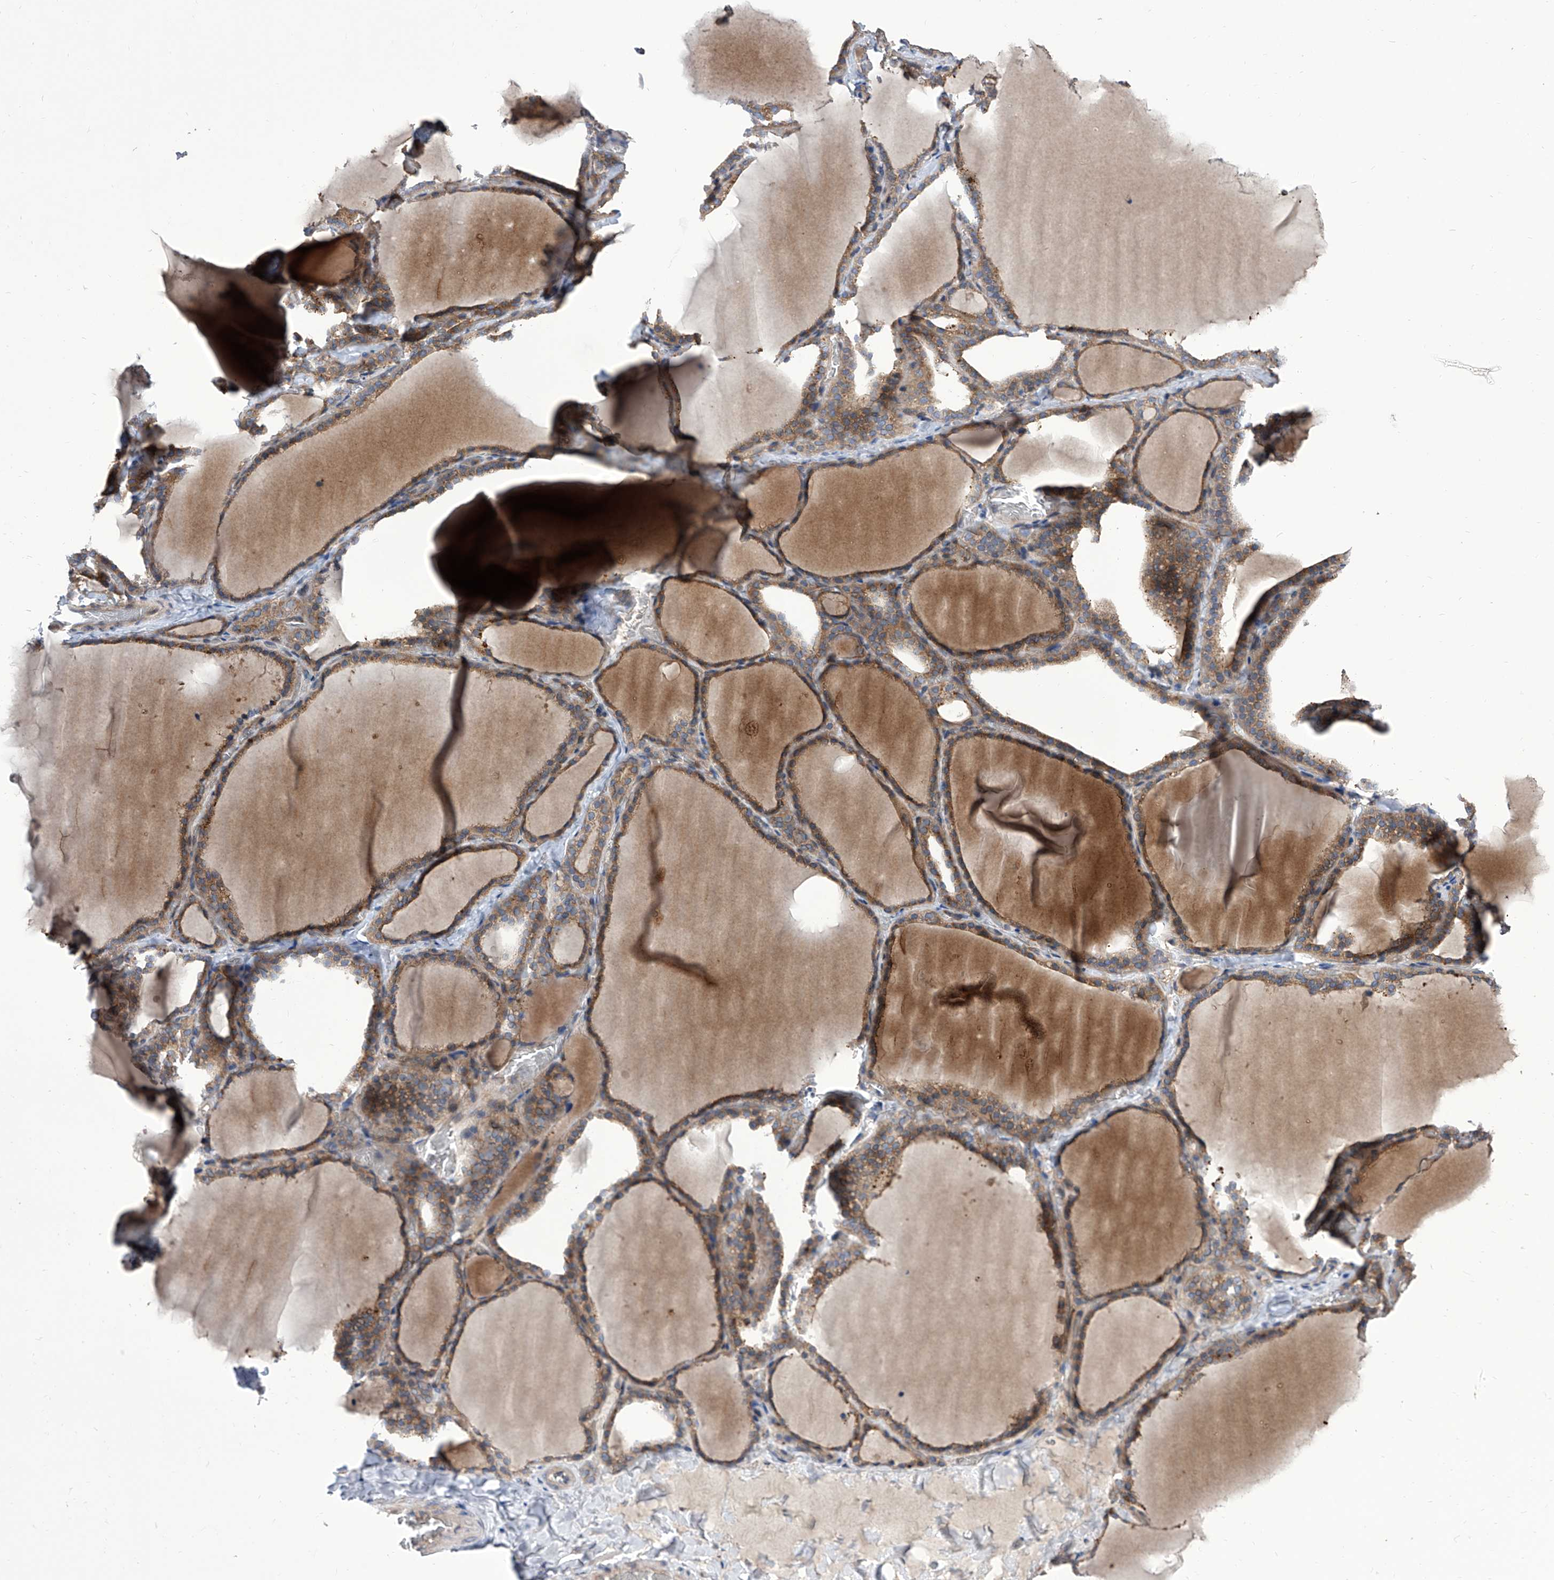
{"staining": {"intensity": "moderate", "quantity": ">75%", "location": "cytoplasmic/membranous"}, "tissue": "thyroid gland", "cell_type": "Glandular cells", "image_type": "normal", "snomed": [{"axis": "morphology", "description": "Normal tissue, NOS"}, {"axis": "topography", "description": "Thyroid gland"}], "caption": "A medium amount of moderate cytoplasmic/membranous staining is present in about >75% of glandular cells in benign thyroid gland.", "gene": "TJAP1", "patient": {"sex": "female", "age": 22}}